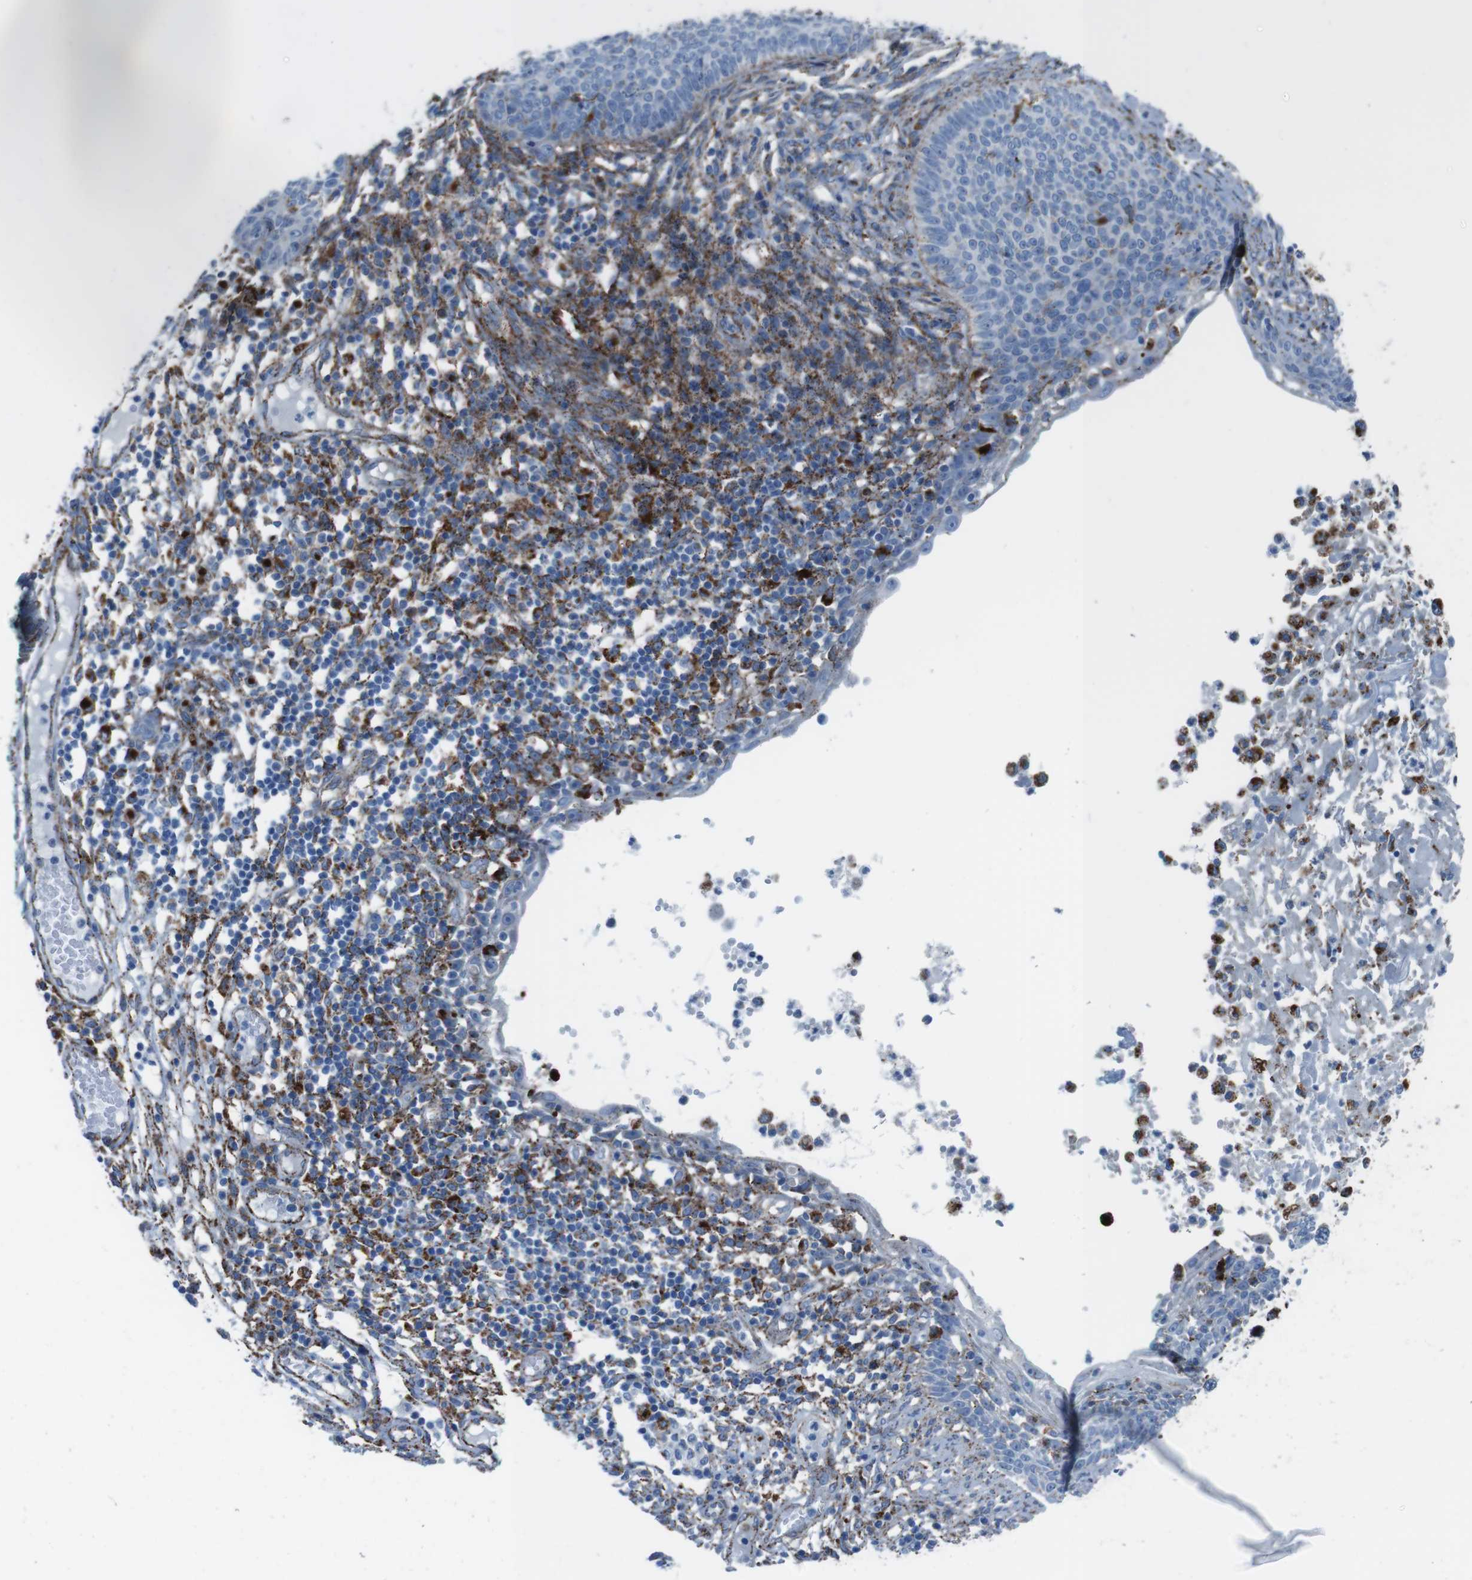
{"staining": {"intensity": "negative", "quantity": "none", "location": "none"}, "tissue": "skin cancer", "cell_type": "Tumor cells", "image_type": "cancer", "snomed": [{"axis": "morphology", "description": "Normal tissue, NOS"}, {"axis": "morphology", "description": "Basal cell carcinoma"}, {"axis": "topography", "description": "Skin"}], "caption": "Tumor cells are negative for protein expression in human basal cell carcinoma (skin).", "gene": "SCARB2", "patient": {"sex": "male", "age": 87}}